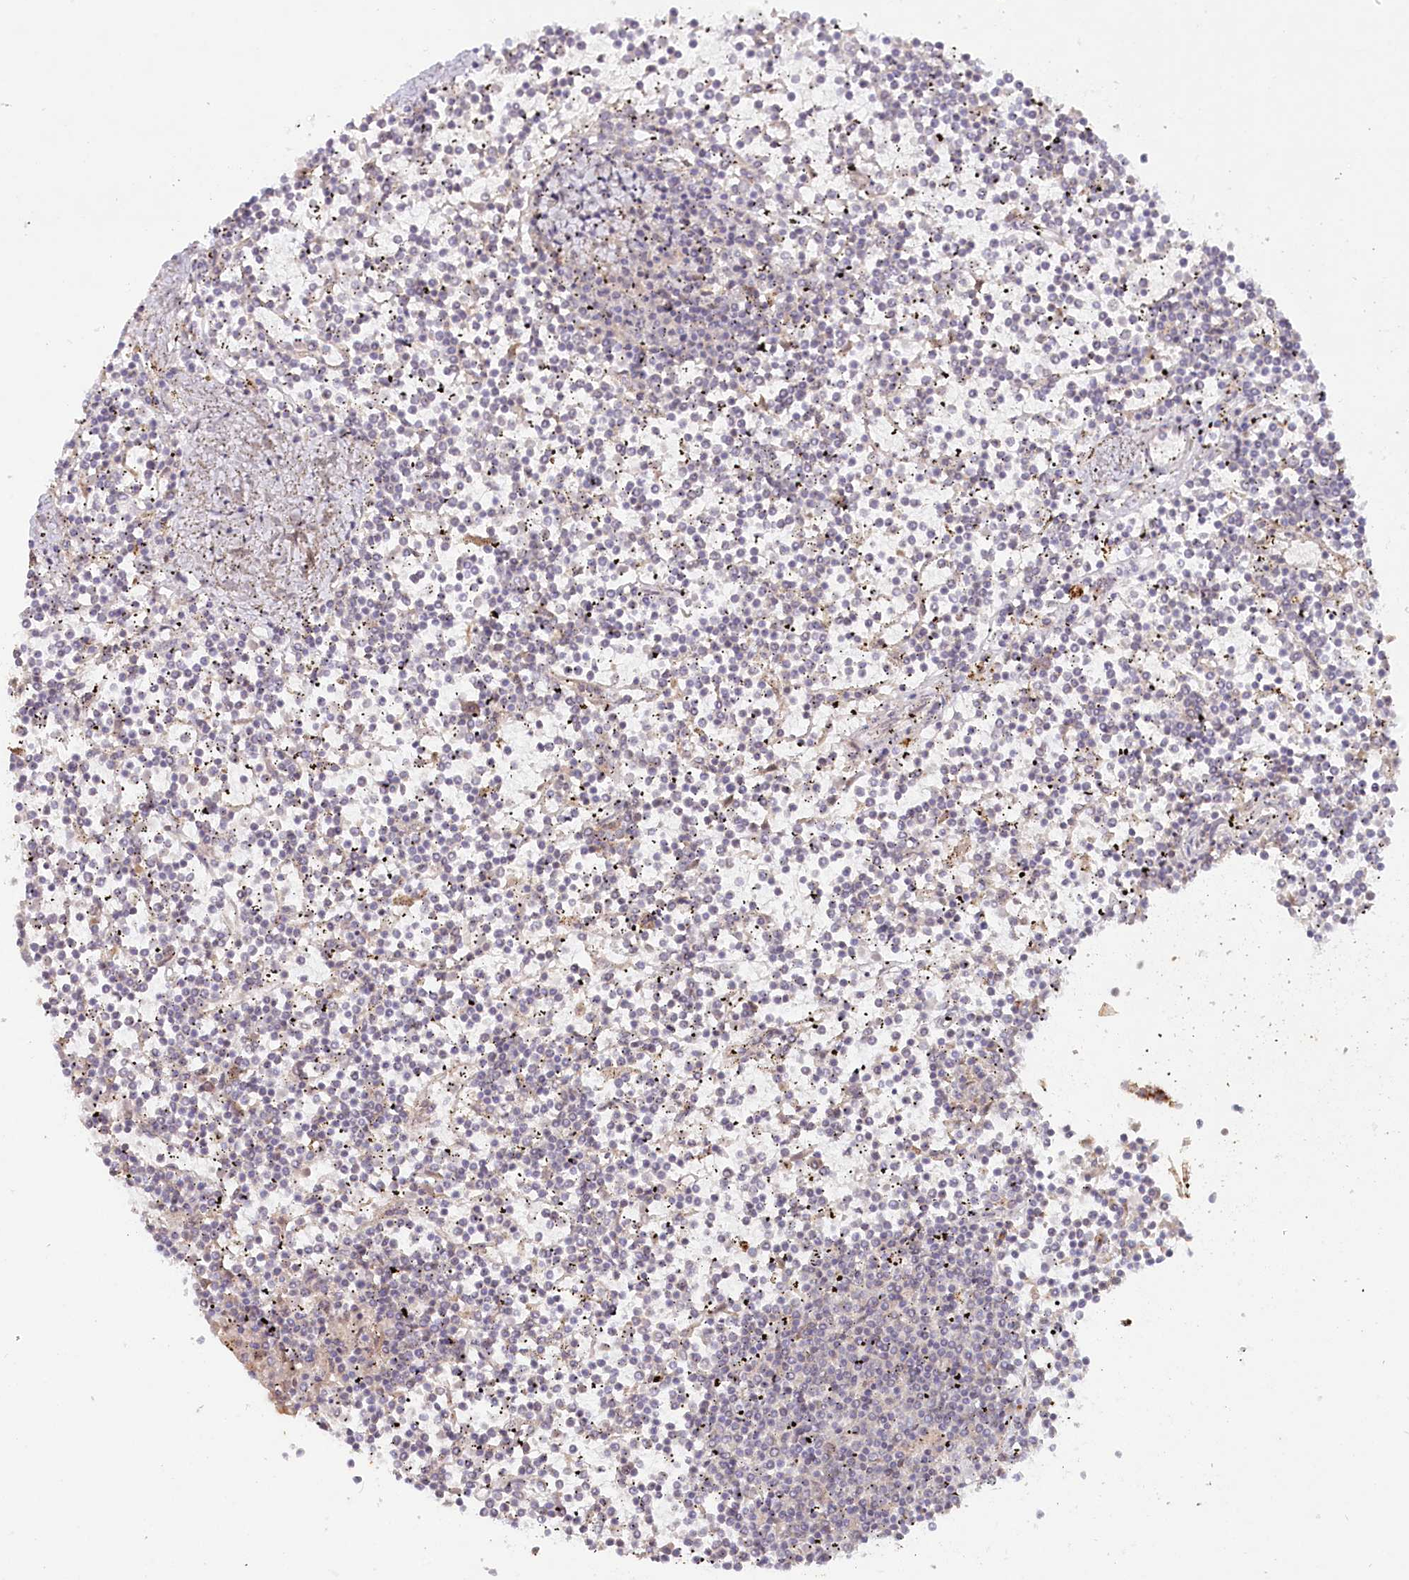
{"staining": {"intensity": "negative", "quantity": "none", "location": "none"}, "tissue": "lymphoma", "cell_type": "Tumor cells", "image_type": "cancer", "snomed": [{"axis": "morphology", "description": "Malignant lymphoma, non-Hodgkin's type, Low grade"}, {"axis": "topography", "description": "Spleen"}], "caption": "High power microscopy histopathology image of an immunohistochemistry histopathology image of low-grade malignant lymphoma, non-Hodgkin's type, revealing no significant expression in tumor cells.", "gene": "PSAPL1", "patient": {"sex": "female", "age": 19}}